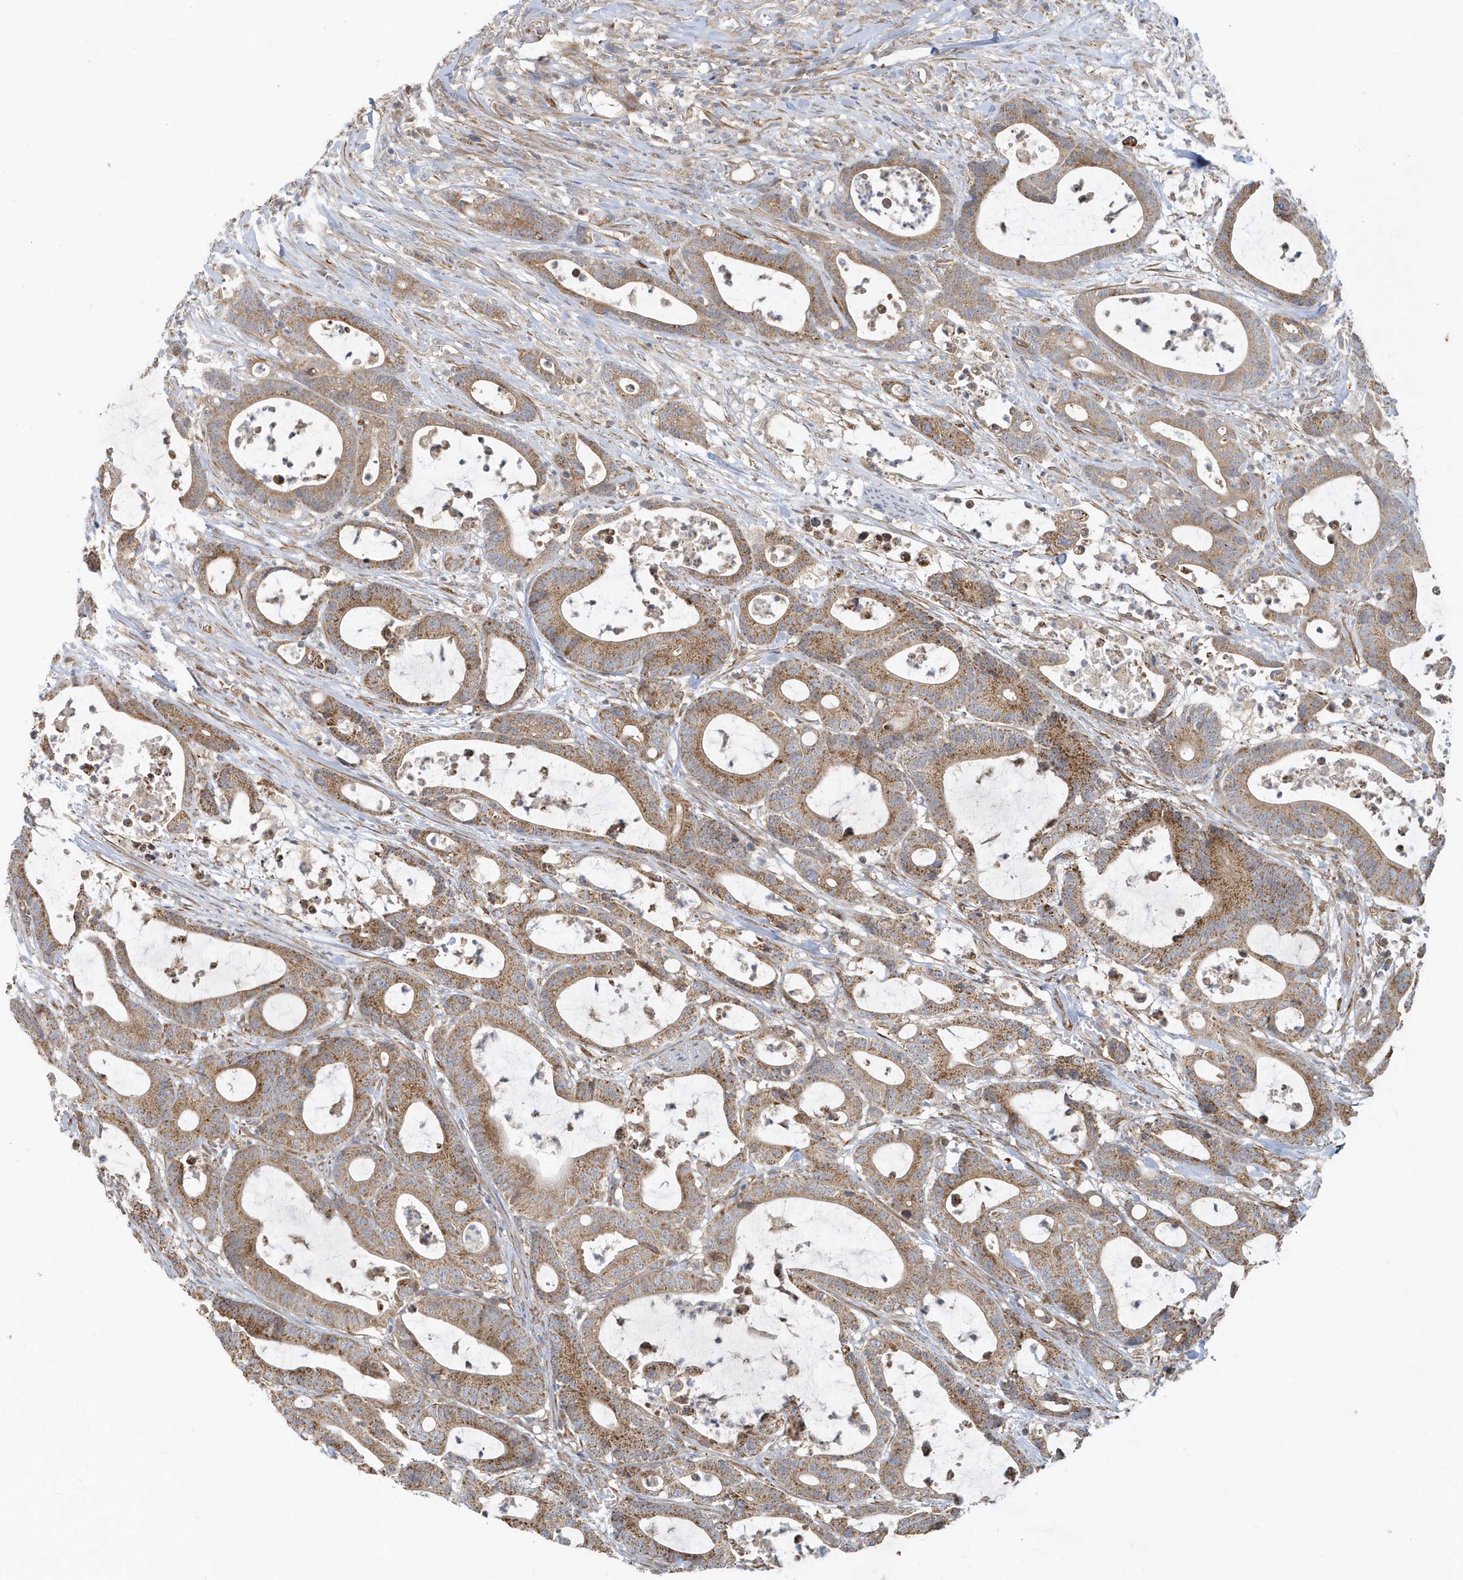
{"staining": {"intensity": "moderate", "quantity": ">75%", "location": "cytoplasmic/membranous"}, "tissue": "colorectal cancer", "cell_type": "Tumor cells", "image_type": "cancer", "snomed": [{"axis": "morphology", "description": "Adenocarcinoma, NOS"}, {"axis": "topography", "description": "Colon"}], "caption": "Colorectal cancer stained with a protein marker exhibits moderate staining in tumor cells.", "gene": "LEXM", "patient": {"sex": "female", "age": 84}}